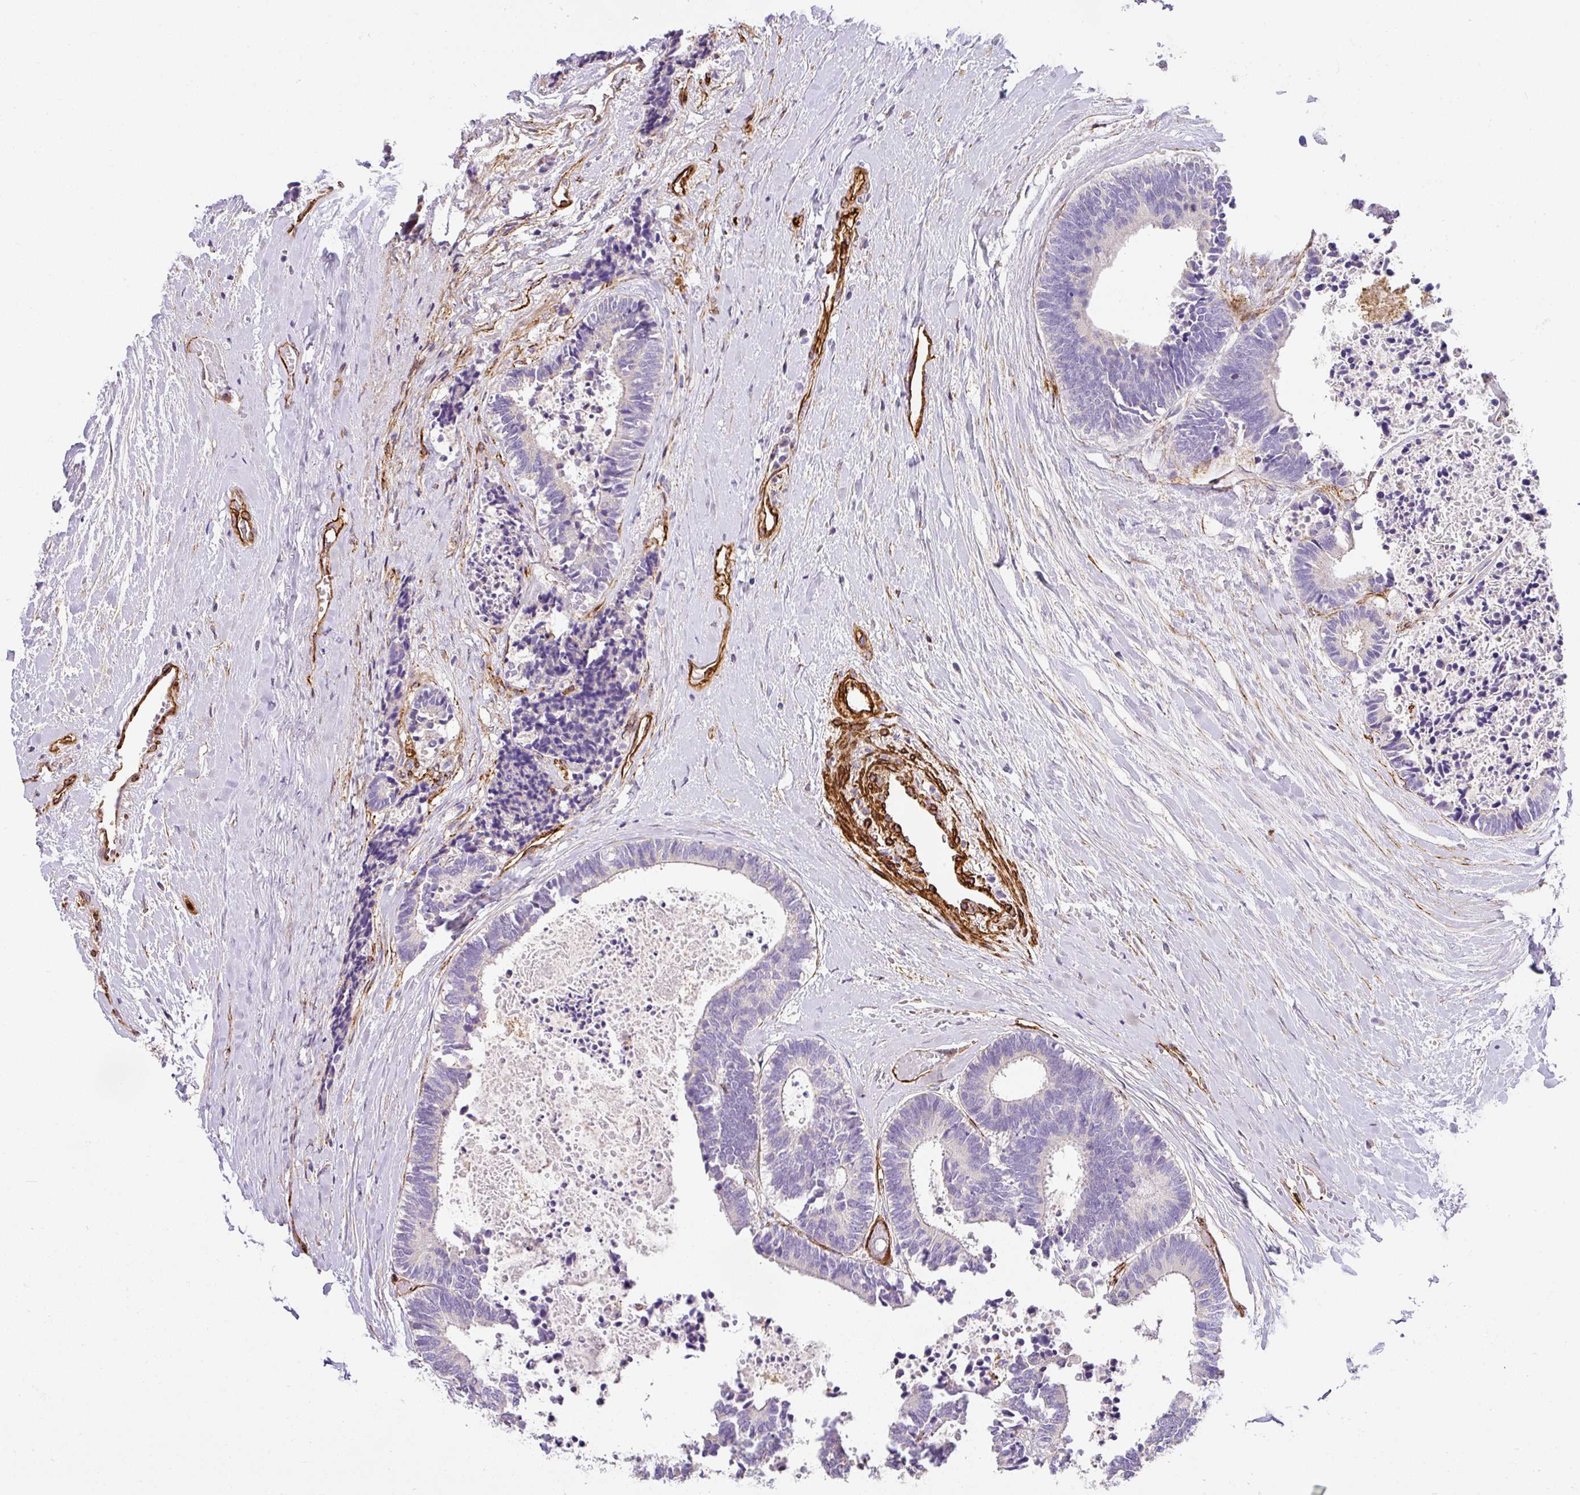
{"staining": {"intensity": "negative", "quantity": "none", "location": "none"}, "tissue": "colorectal cancer", "cell_type": "Tumor cells", "image_type": "cancer", "snomed": [{"axis": "morphology", "description": "Adenocarcinoma, NOS"}, {"axis": "topography", "description": "Colon"}, {"axis": "topography", "description": "Rectum"}], "caption": "High power microscopy image of an immunohistochemistry micrograph of colorectal cancer (adenocarcinoma), revealing no significant positivity in tumor cells. (Brightfield microscopy of DAB (3,3'-diaminobenzidine) immunohistochemistry at high magnification).", "gene": "SLC25A17", "patient": {"sex": "male", "age": 57}}